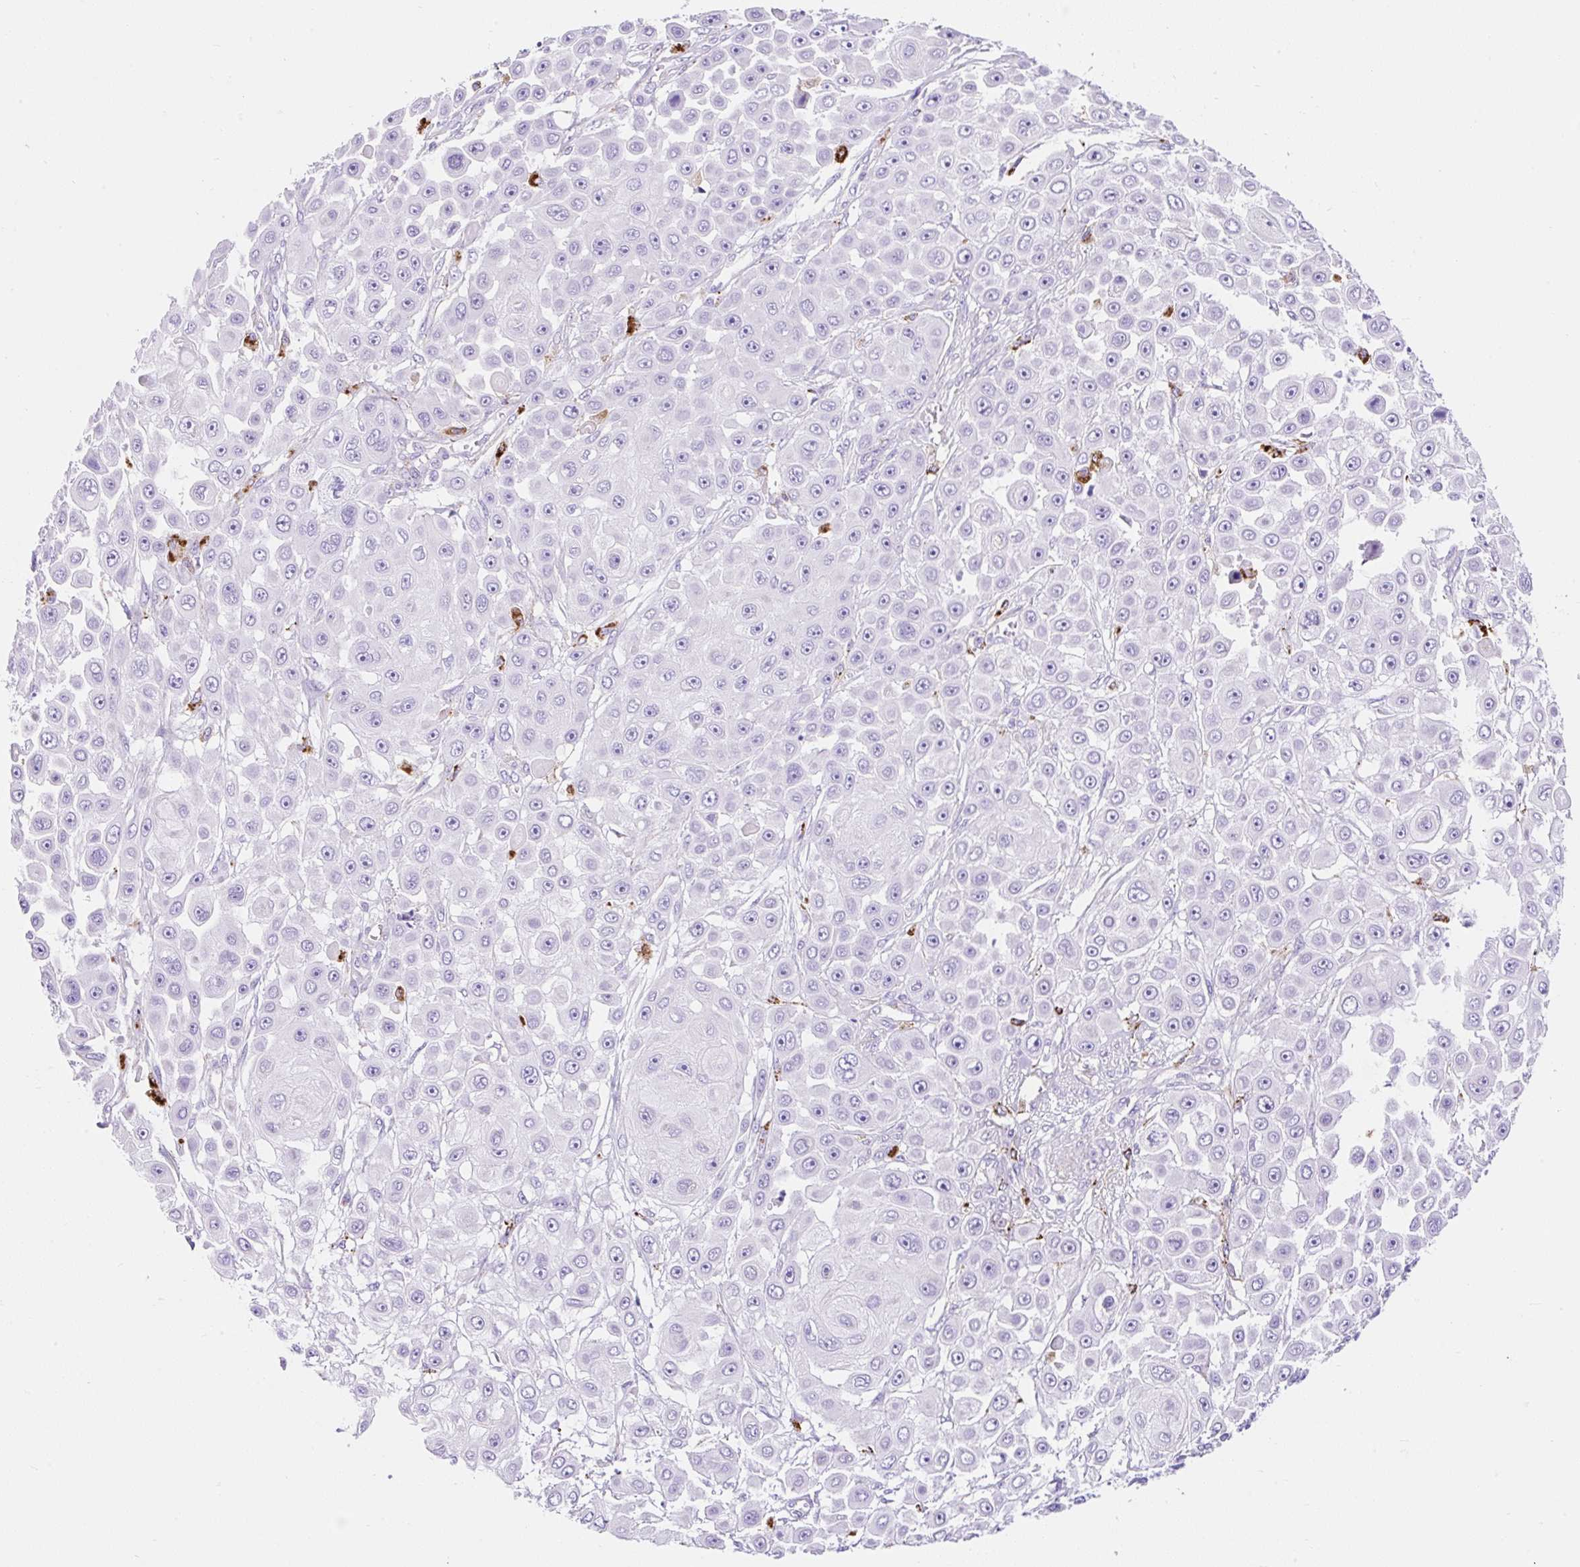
{"staining": {"intensity": "negative", "quantity": "none", "location": "none"}, "tissue": "skin cancer", "cell_type": "Tumor cells", "image_type": "cancer", "snomed": [{"axis": "morphology", "description": "Squamous cell carcinoma, NOS"}, {"axis": "topography", "description": "Skin"}], "caption": "DAB (3,3'-diaminobenzidine) immunohistochemical staining of human skin cancer exhibits no significant expression in tumor cells.", "gene": "HEXB", "patient": {"sex": "male", "age": 67}}